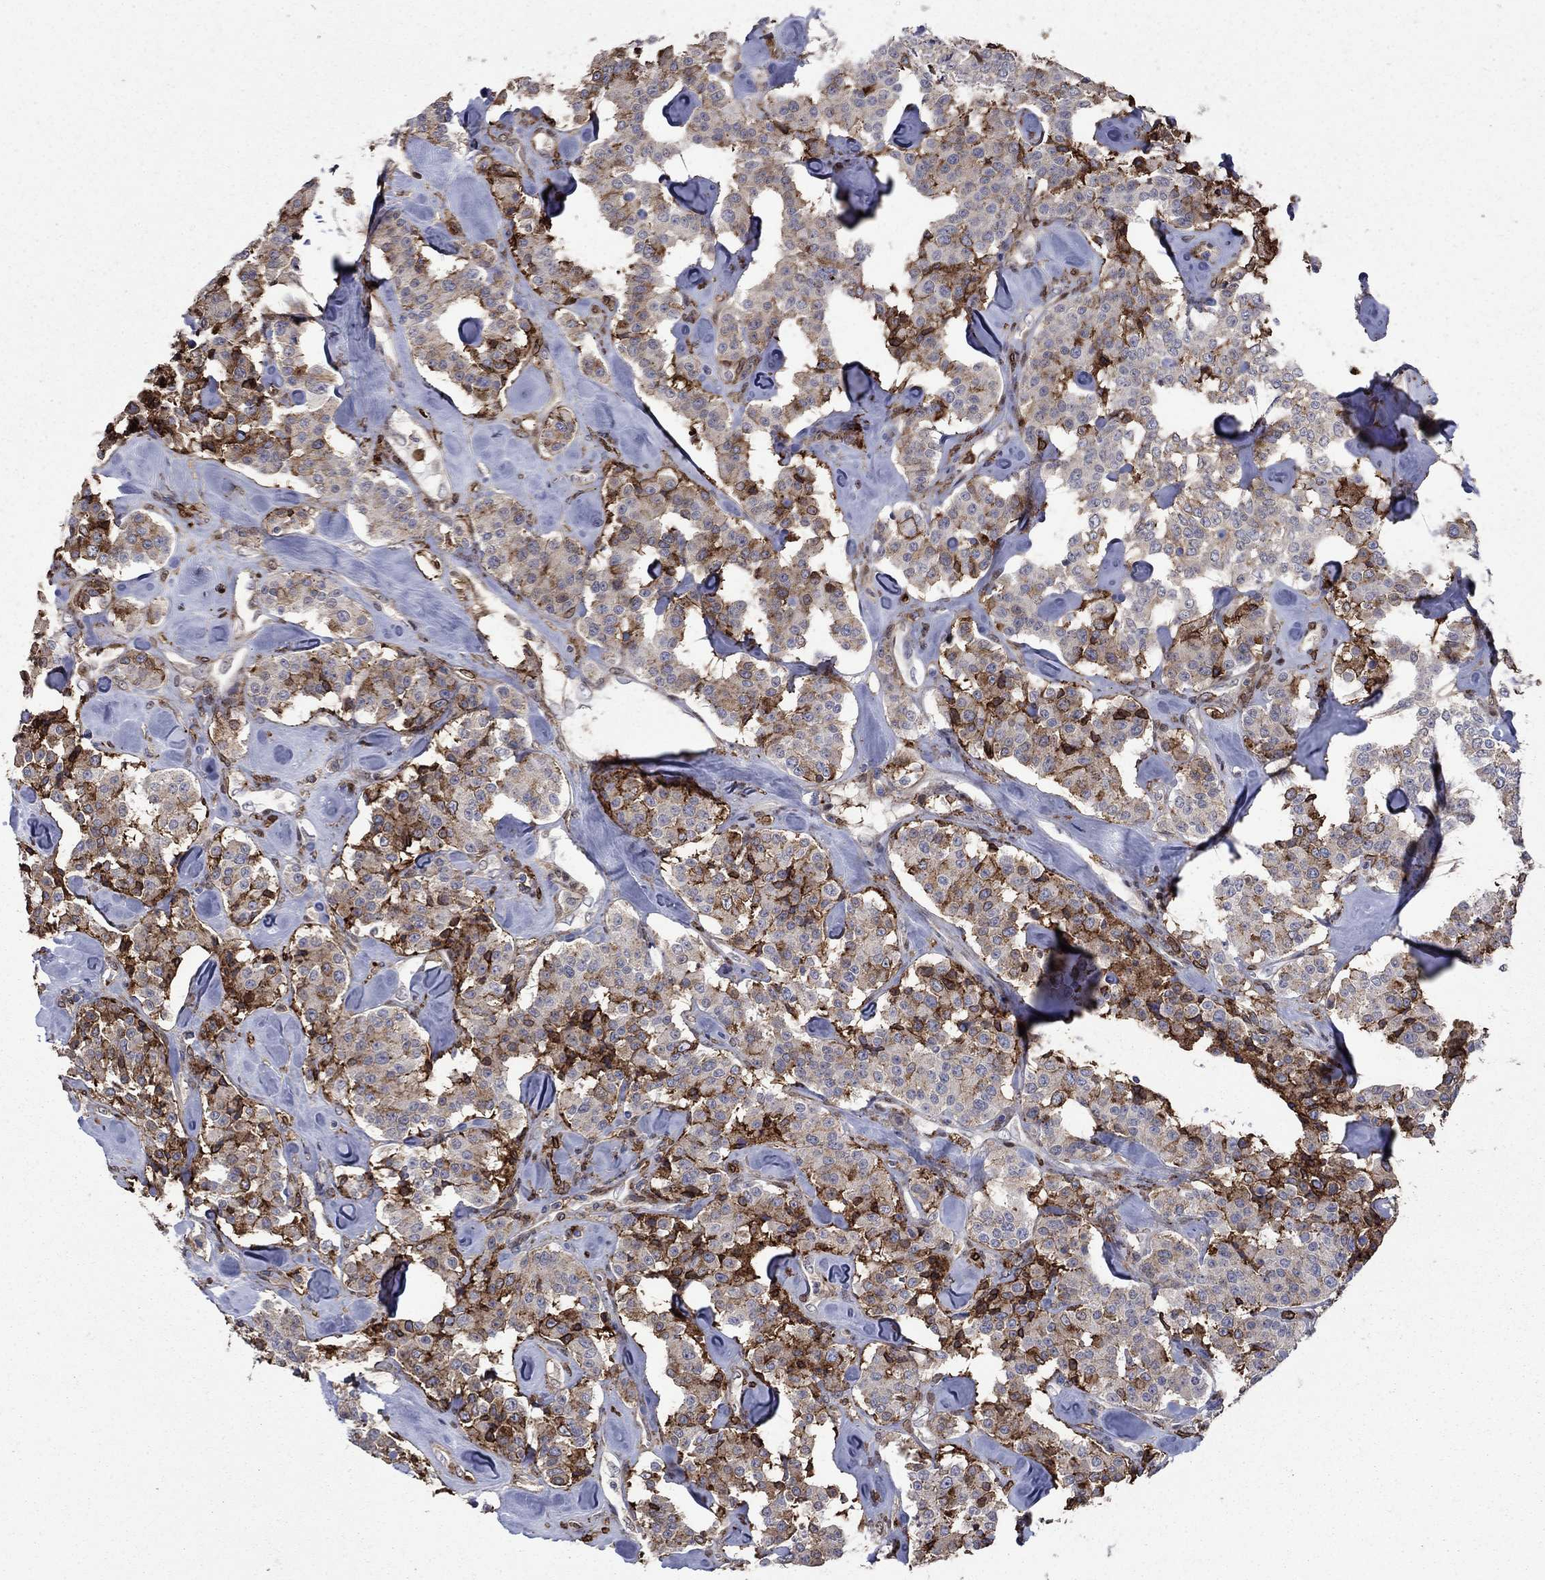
{"staining": {"intensity": "strong", "quantity": "25%-75%", "location": "cytoplasmic/membranous"}, "tissue": "carcinoid", "cell_type": "Tumor cells", "image_type": "cancer", "snomed": [{"axis": "morphology", "description": "Carcinoid, malignant, NOS"}, {"axis": "topography", "description": "Pancreas"}], "caption": "IHC photomicrograph of human carcinoid stained for a protein (brown), which displays high levels of strong cytoplasmic/membranous expression in approximately 25%-75% of tumor cells.", "gene": "PLAU", "patient": {"sex": "male", "age": 41}}